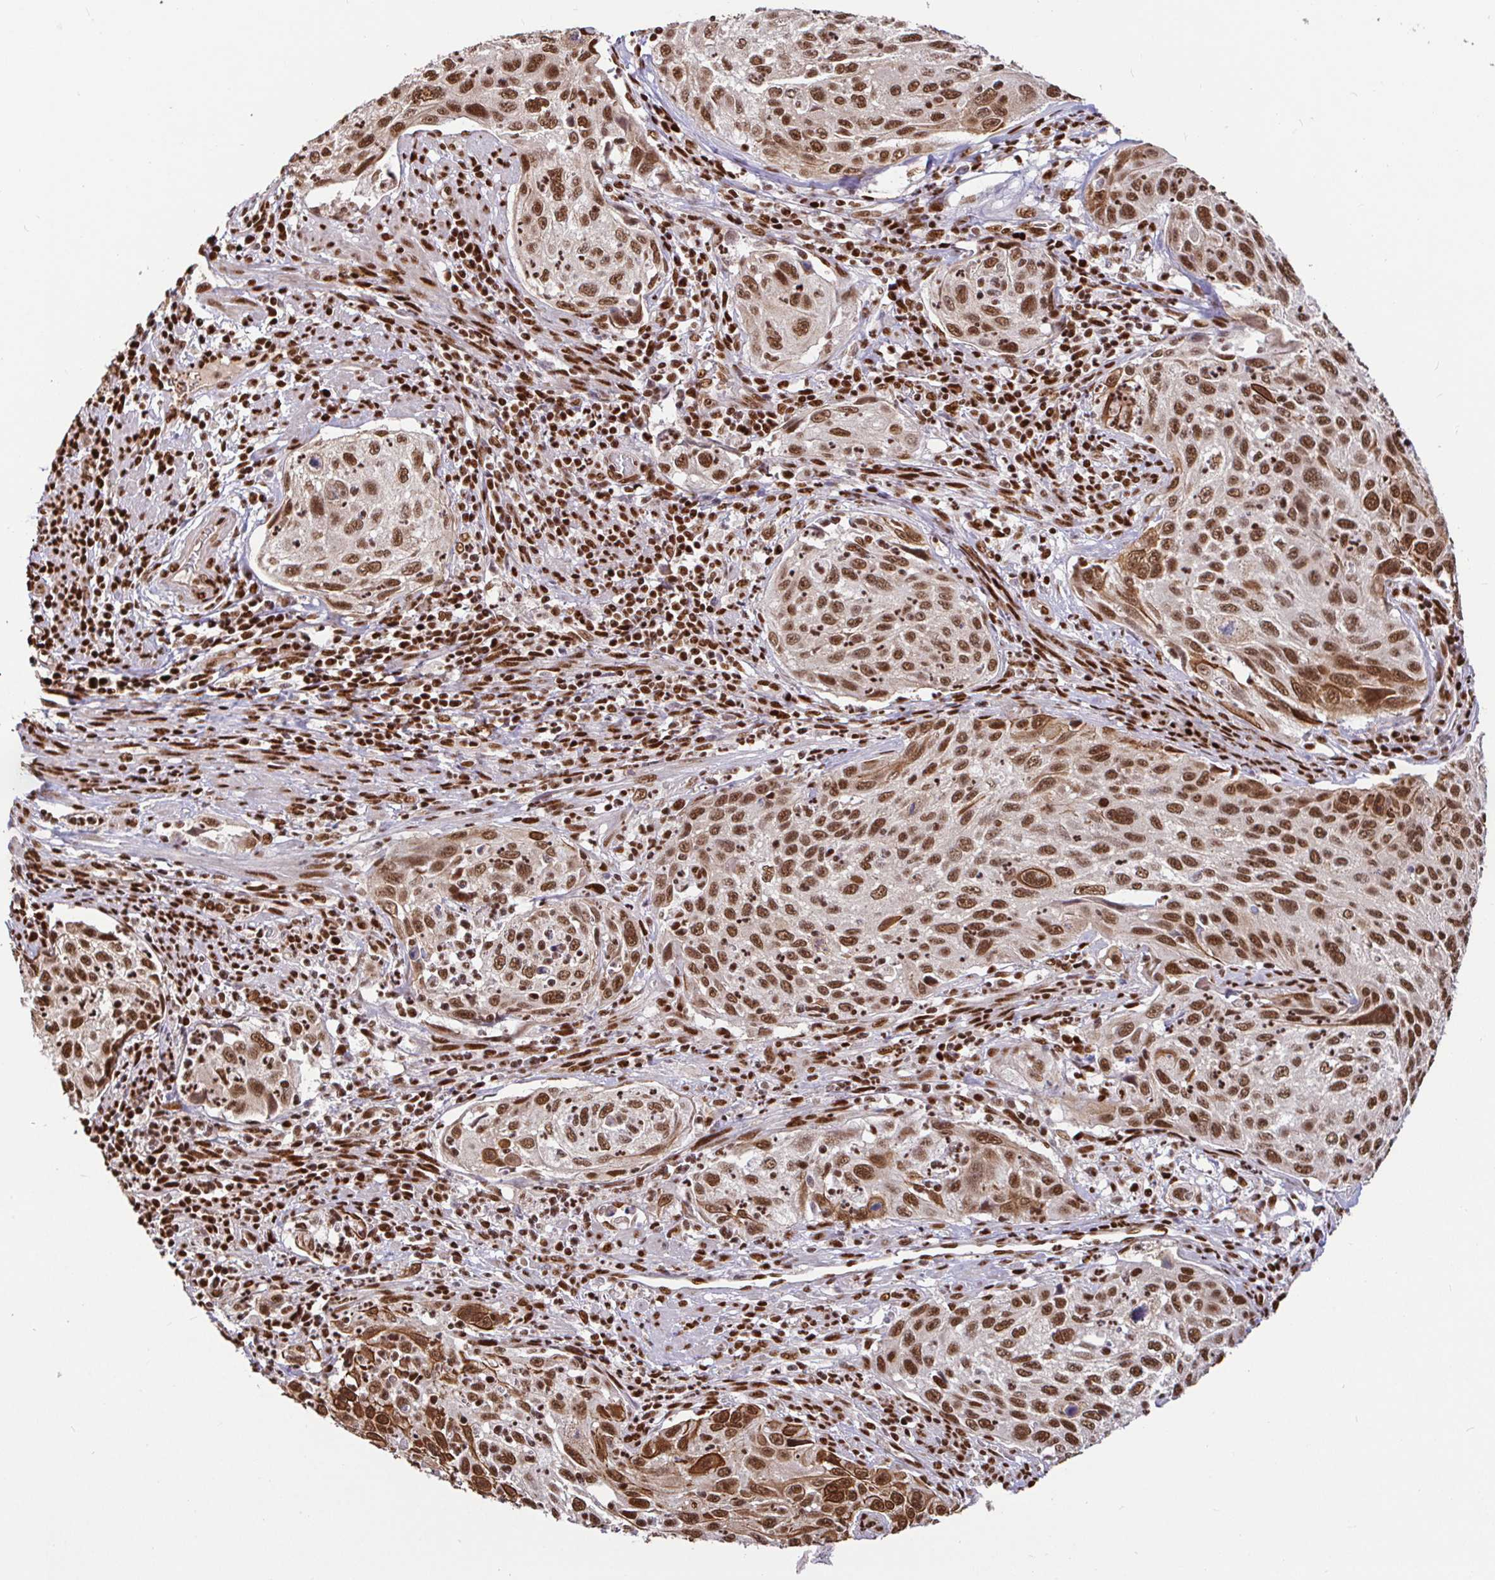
{"staining": {"intensity": "moderate", "quantity": ">75%", "location": "cytoplasmic/membranous,nuclear"}, "tissue": "cervical cancer", "cell_type": "Tumor cells", "image_type": "cancer", "snomed": [{"axis": "morphology", "description": "Squamous cell carcinoma, NOS"}, {"axis": "topography", "description": "Cervix"}], "caption": "High-power microscopy captured an IHC histopathology image of cervical cancer, revealing moderate cytoplasmic/membranous and nuclear expression in approximately >75% of tumor cells. The staining was performed using DAB (3,3'-diaminobenzidine), with brown indicating positive protein expression. Nuclei are stained blue with hematoxylin.", "gene": "SP3", "patient": {"sex": "female", "age": 70}}